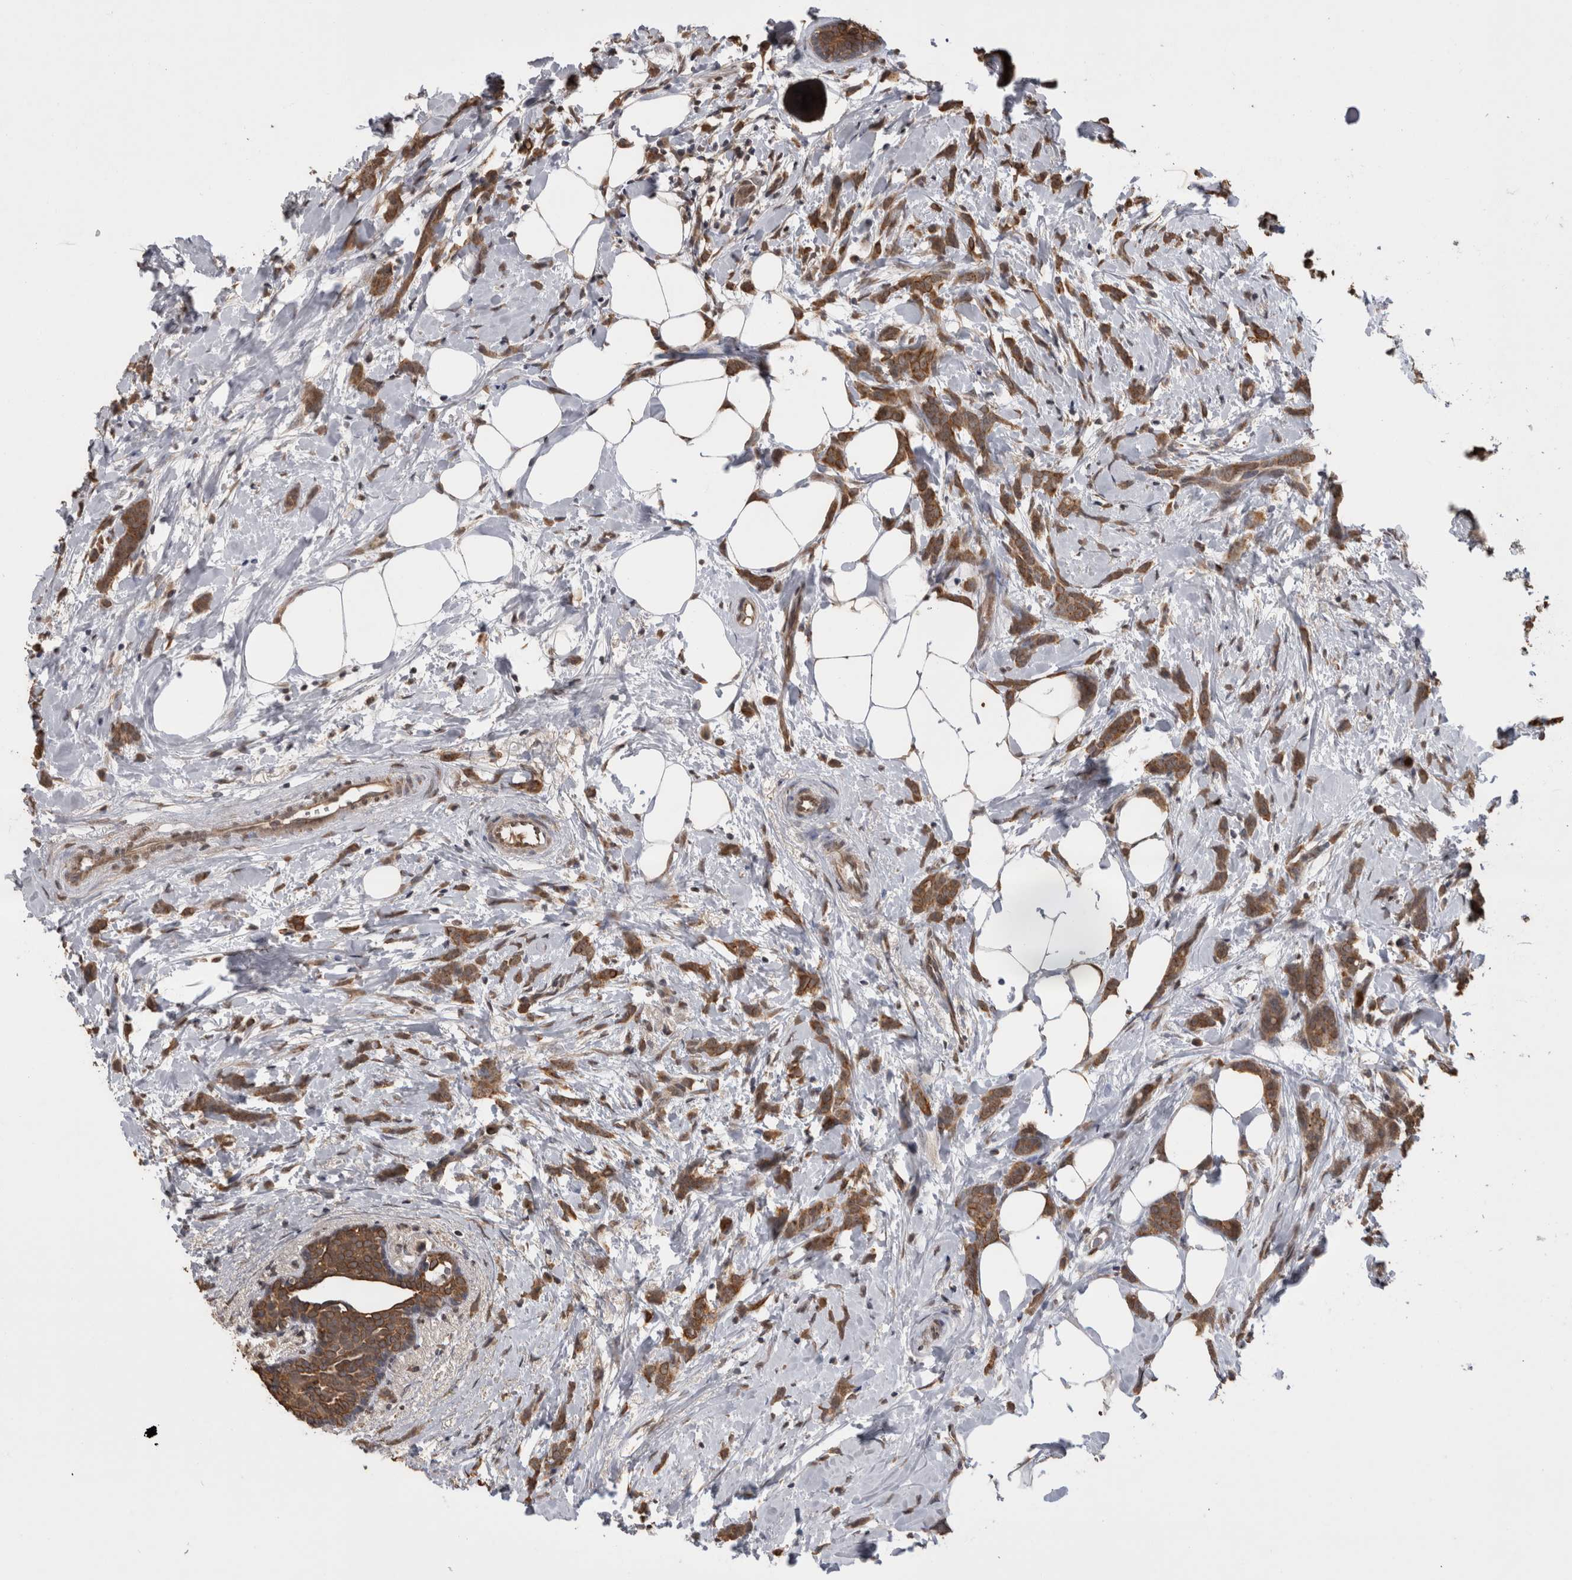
{"staining": {"intensity": "moderate", "quantity": ">75%", "location": "cytoplasmic/membranous"}, "tissue": "breast cancer", "cell_type": "Tumor cells", "image_type": "cancer", "snomed": [{"axis": "morphology", "description": "Lobular carcinoma, in situ"}, {"axis": "morphology", "description": "Lobular carcinoma"}, {"axis": "topography", "description": "Breast"}], "caption": "Immunohistochemical staining of human breast lobular carcinoma in situ reveals medium levels of moderate cytoplasmic/membranous expression in about >75% of tumor cells.", "gene": "PAK4", "patient": {"sex": "female", "age": 41}}